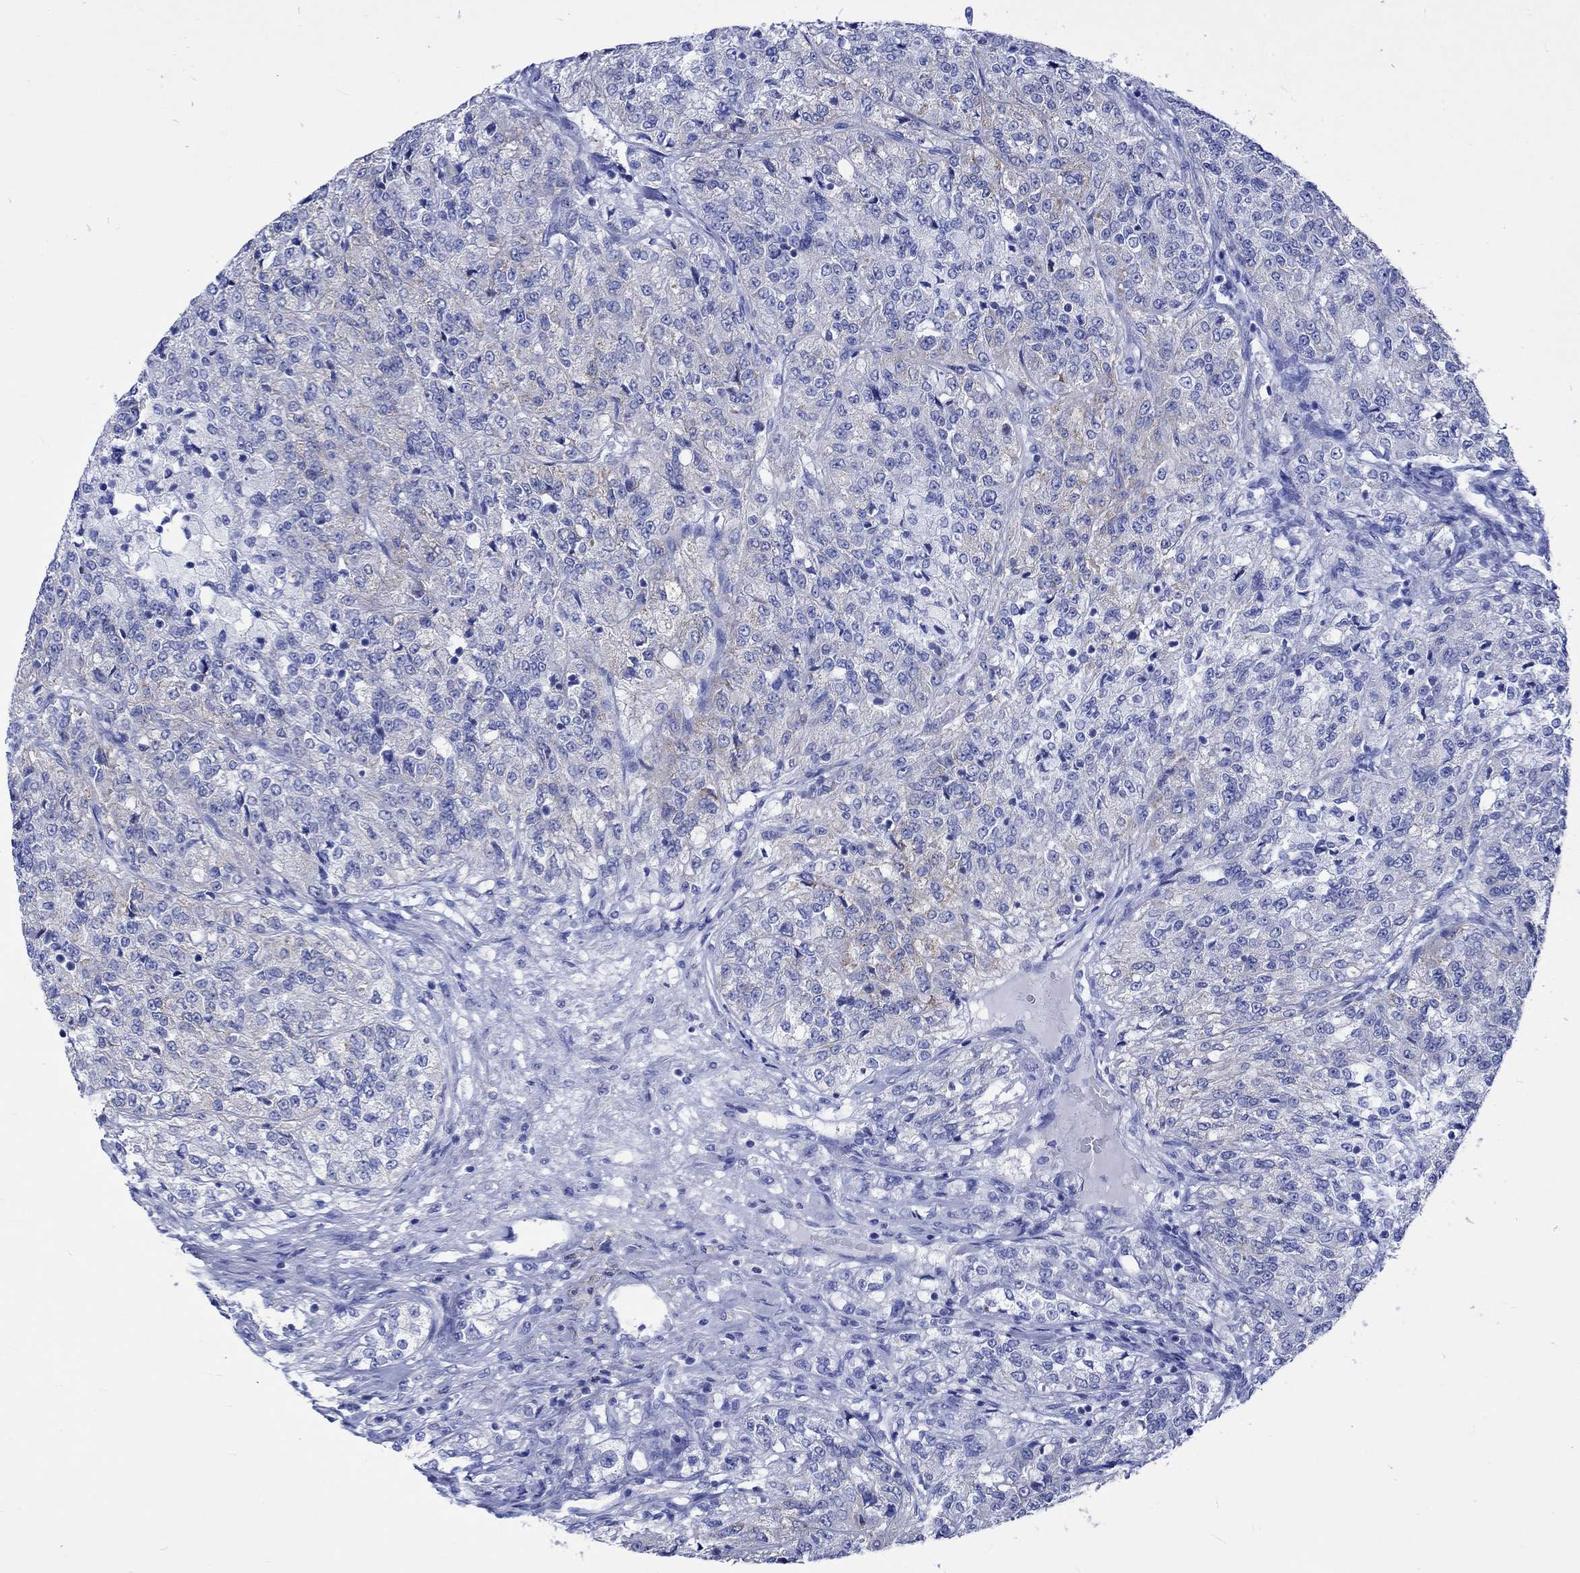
{"staining": {"intensity": "moderate", "quantity": "<25%", "location": "cytoplasmic/membranous"}, "tissue": "renal cancer", "cell_type": "Tumor cells", "image_type": "cancer", "snomed": [{"axis": "morphology", "description": "Adenocarcinoma, NOS"}, {"axis": "topography", "description": "Kidney"}], "caption": "Tumor cells display moderate cytoplasmic/membranous staining in about <25% of cells in adenocarcinoma (renal).", "gene": "KLHL33", "patient": {"sex": "female", "age": 63}}